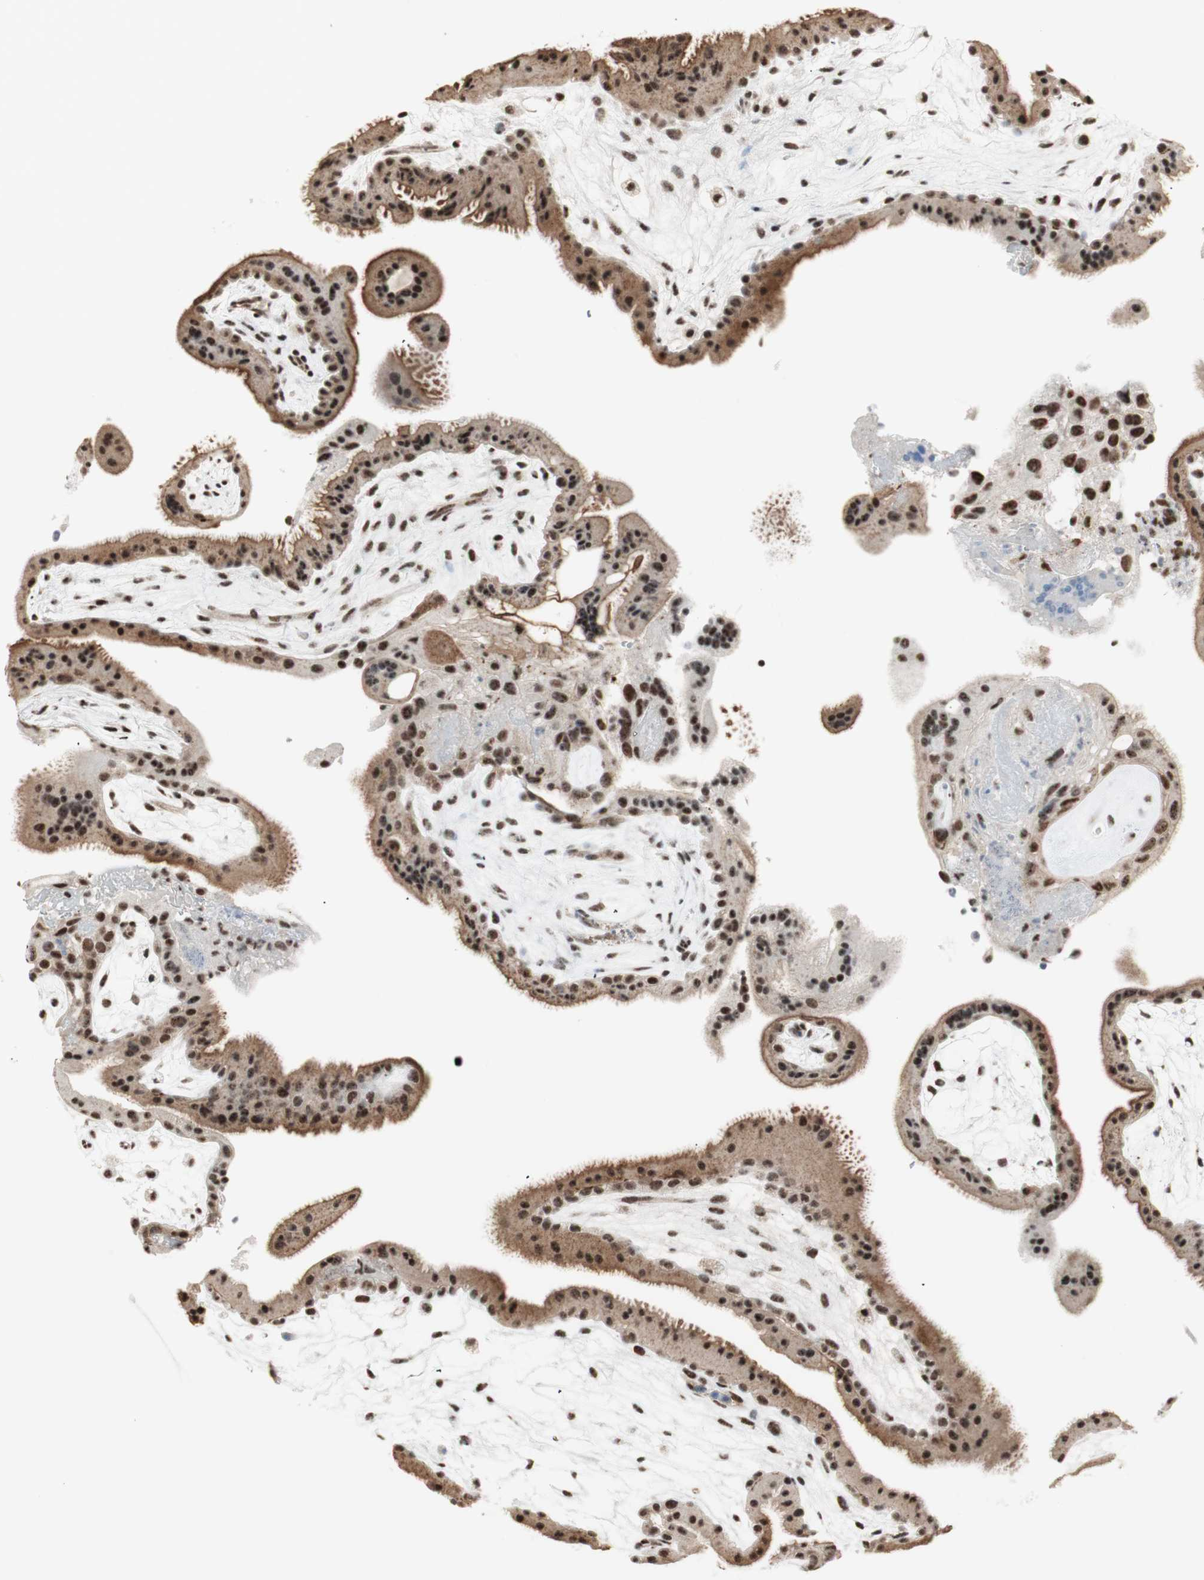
{"staining": {"intensity": "strong", "quantity": ">75%", "location": "nuclear"}, "tissue": "placenta", "cell_type": "Decidual cells", "image_type": "normal", "snomed": [{"axis": "morphology", "description": "Normal tissue, NOS"}, {"axis": "topography", "description": "Placenta"}], "caption": "A high-resolution histopathology image shows immunohistochemistry (IHC) staining of normal placenta, which reveals strong nuclear expression in approximately >75% of decidual cells.", "gene": "SMARCE1", "patient": {"sex": "female", "age": 19}}